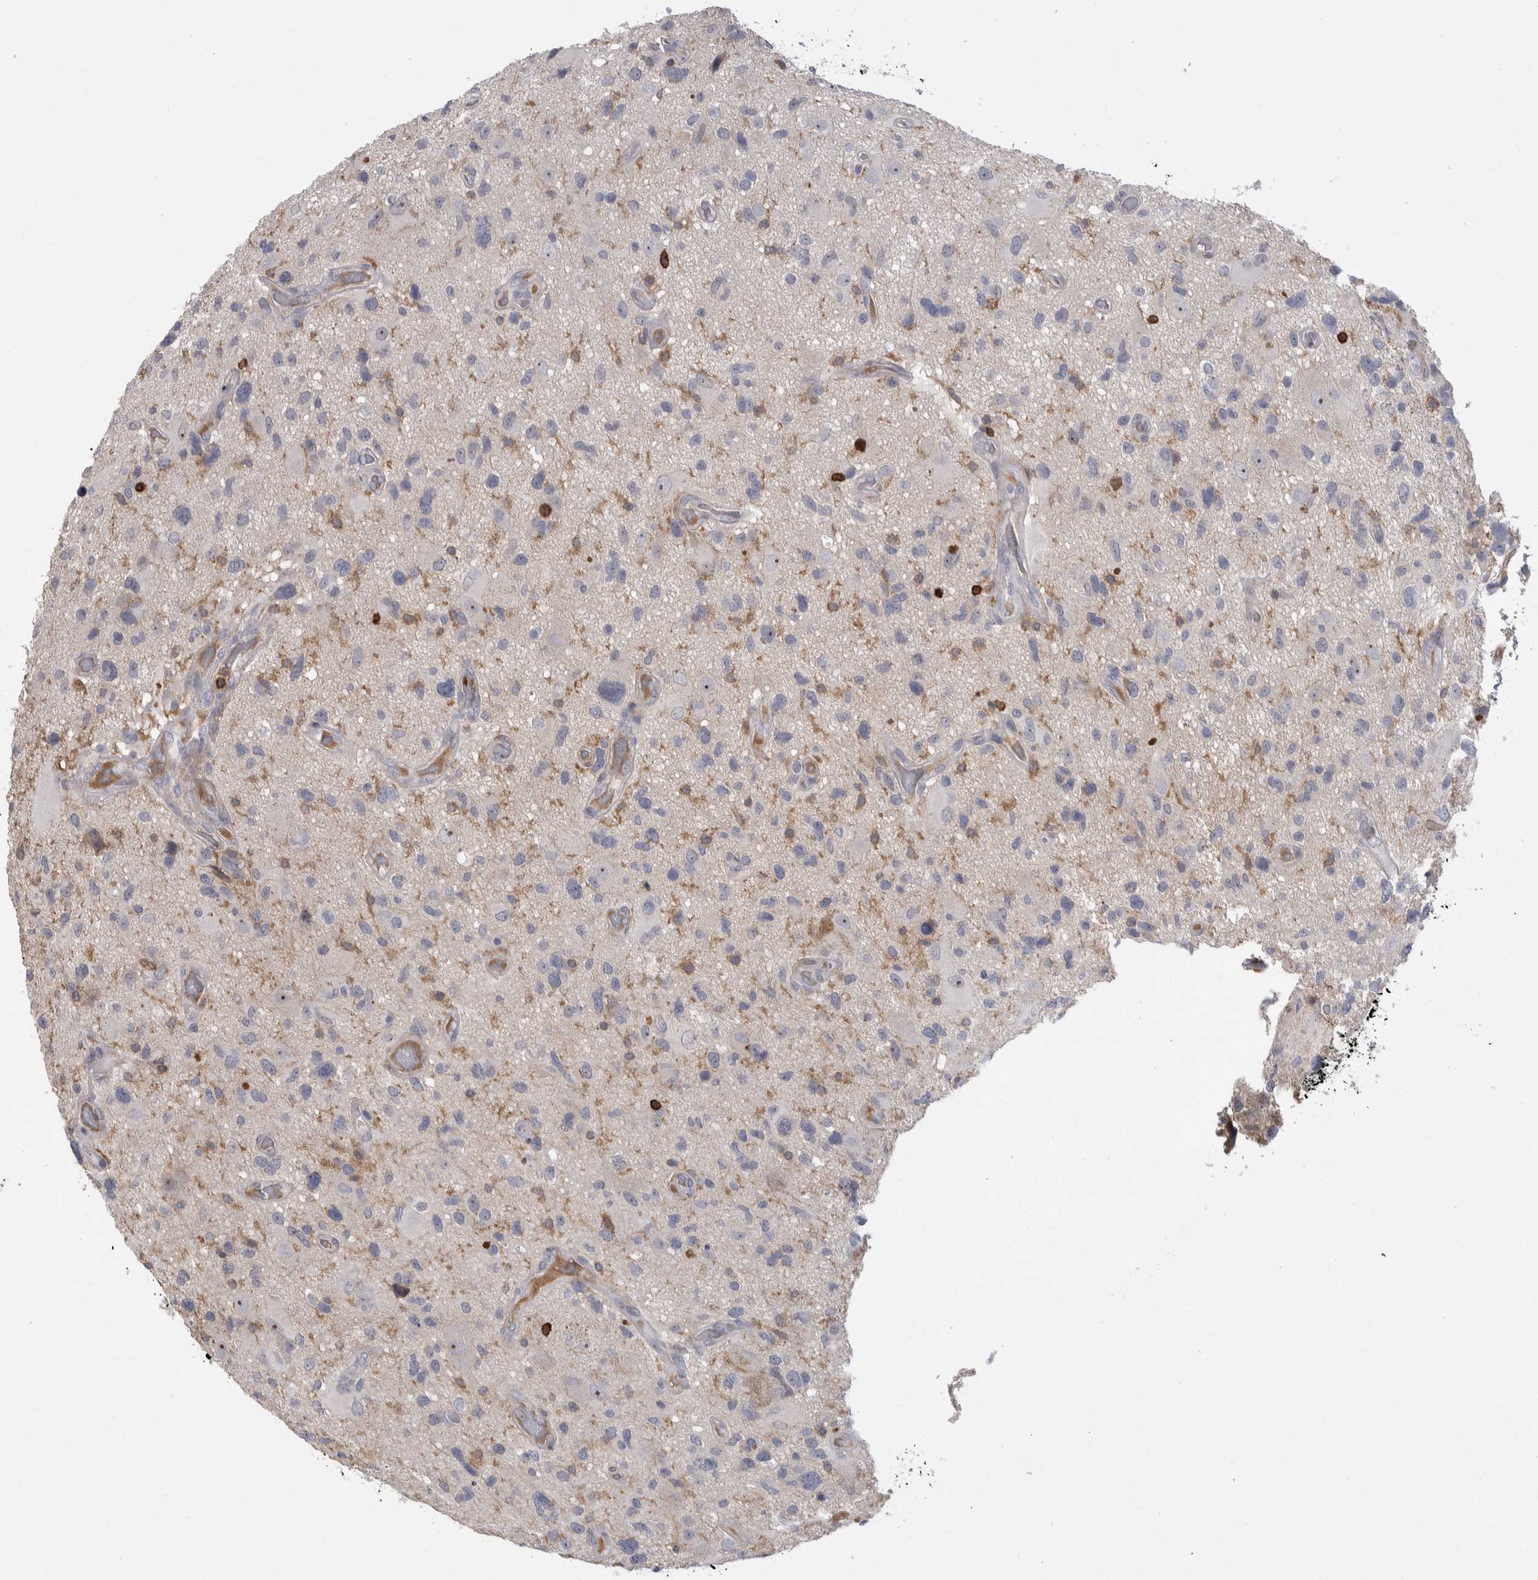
{"staining": {"intensity": "negative", "quantity": "none", "location": "none"}, "tissue": "glioma", "cell_type": "Tumor cells", "image_type": "cancer", "snomed": [{"axis": "morphology", "description": "Glioma, malignant, High grade"}, {"axis": "topography", "description": "Brain"}], "caption": "Malignant glioma (high-grade) was stained to show a protein in brown. There is no significant positivity in tumor cells.", "gene": "CEP295NL", "patient": {"sex": "male", "age": 33}}